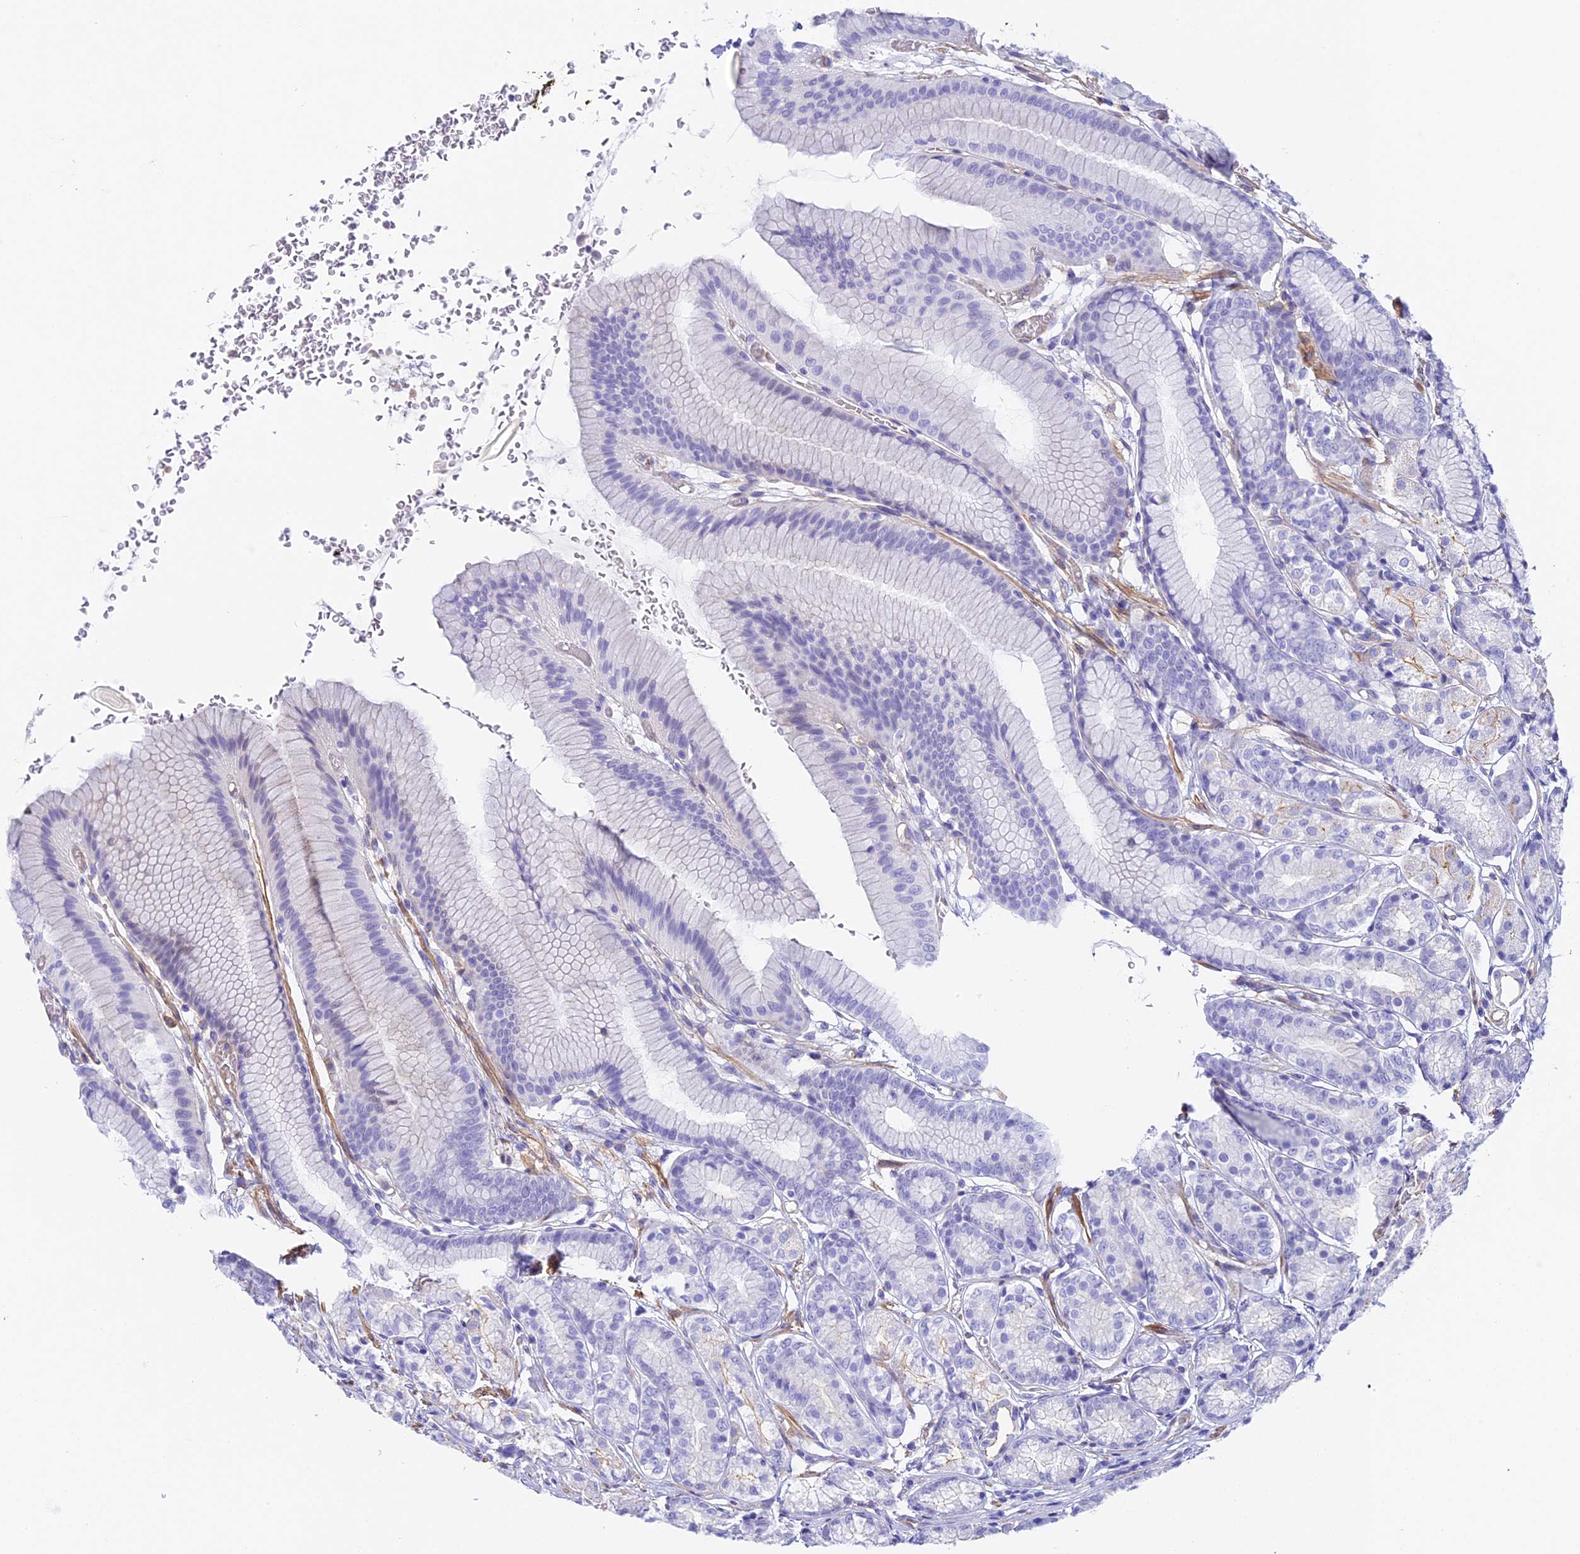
{"staining": {"intensity": "moderate", "quantity": "<25%", "location": "cytoplasmic/membranous"}, "tissue": "stomach", "cell_type": "Glandular cells", "image_type": "normal", "snomed": [{"axis": "morphology", "description": "Normal tissue, NOS"}, {"axis": "morphology", "description": "Adenocarcinoma, NOS"}, {"axis": "morphology", "description": "Adenocarcinoma, High grade"}, {"axis": "topography", "description": "Stomach, upper"}, {"axis": "topography", "description": "Stomach"}], "caption": "Protein expression analysis of unremarkable stomach reveals moderate cytoplasmic/membranous staining in approximately <25% of glandular cells.", "gene": "HOMER3", "patient": {"sex": "female", "age": 65}}